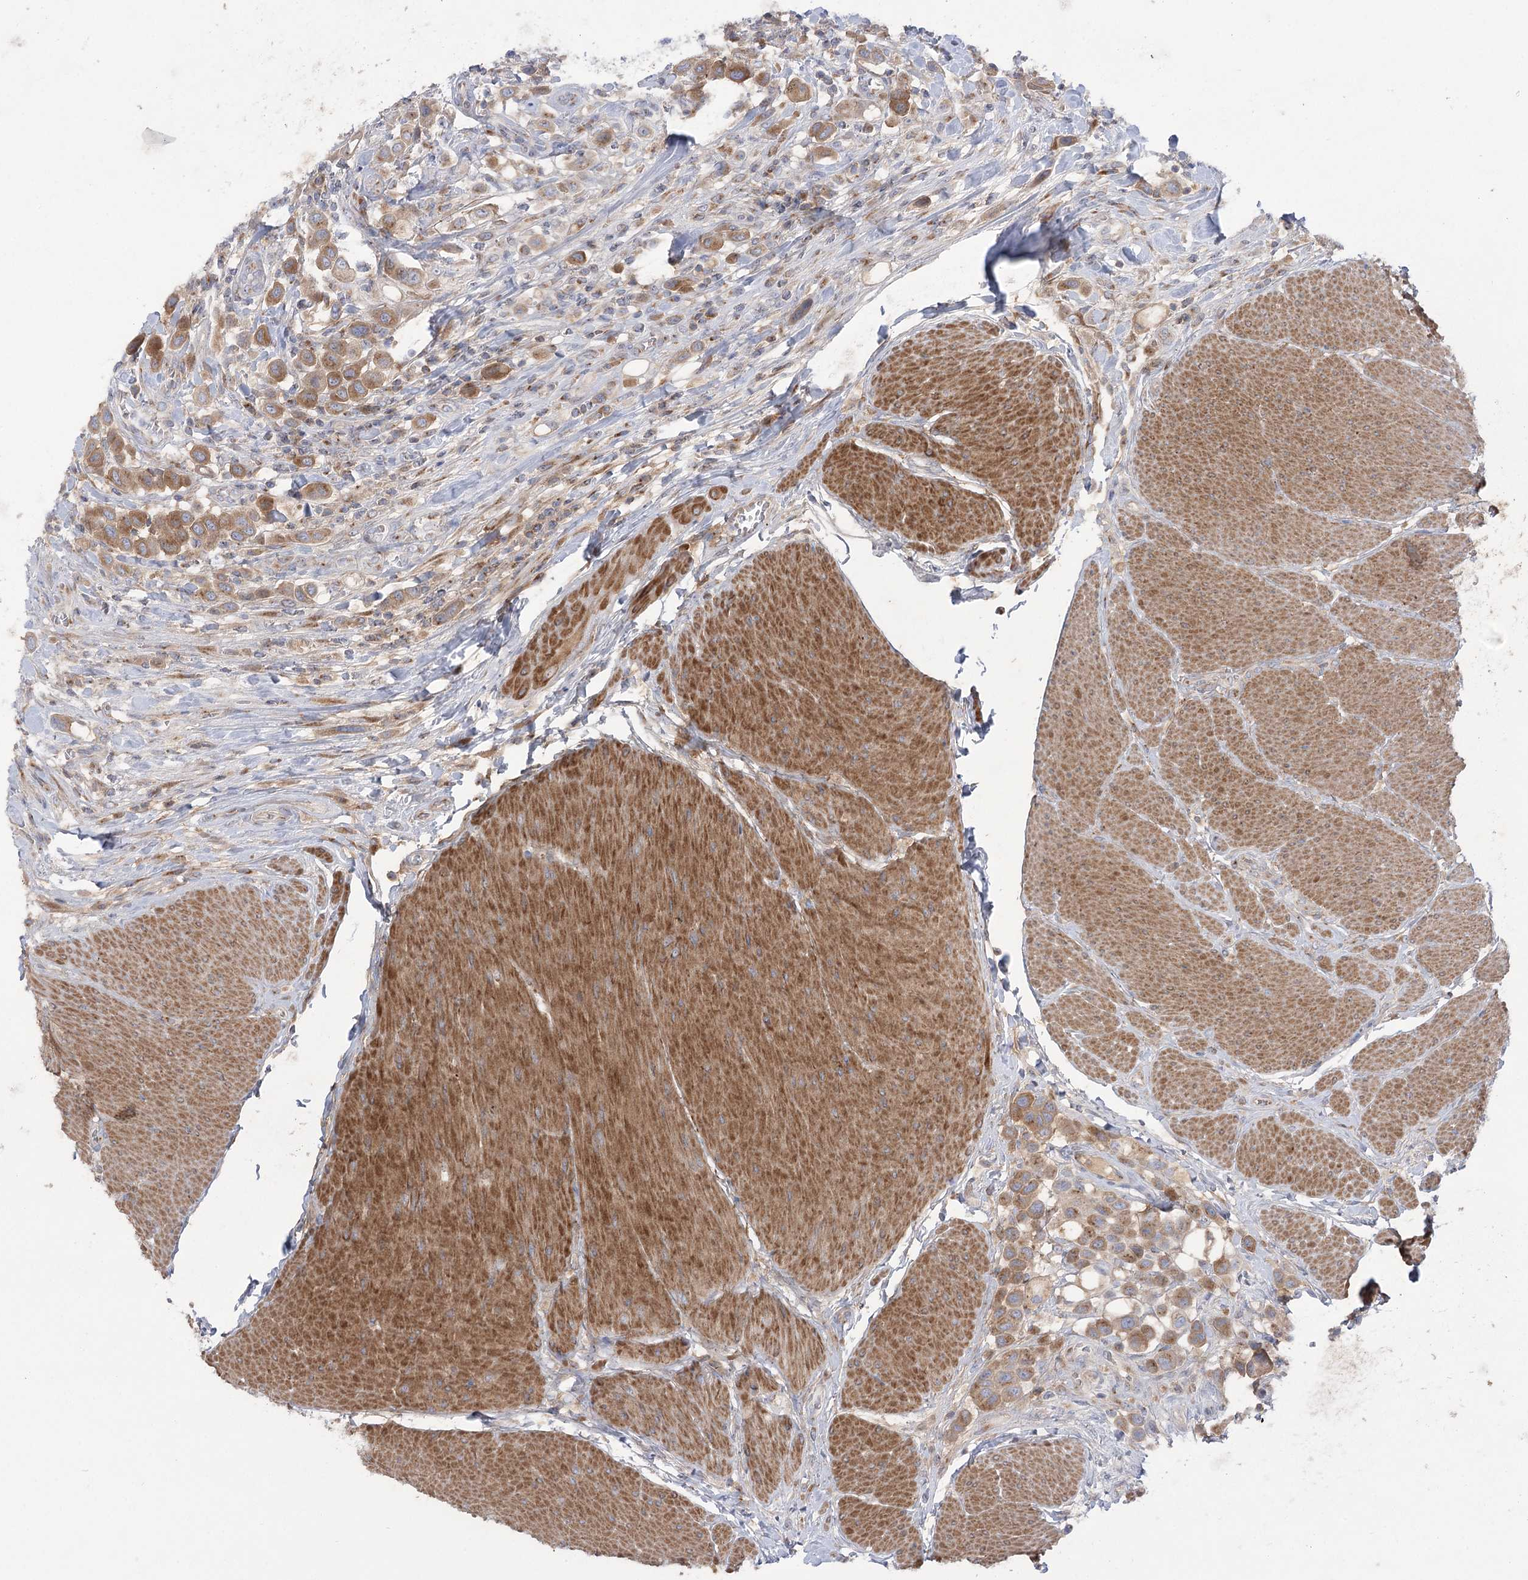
{"staining": {"intensity": "moderate", "quantity": "25%-75%", "location": "cytoplasmic/membranous"}, "tissue": "urothelial cancer", "cell_type": "Tumor cells", "image_type": "cancer", "snomed": [{"axis": "morphology", "description": "Urothelial carcinoma, High grade"}, {"axis": "topography", "description": "Urinary bladder"}], "caption": "This image reveals IHC staining of urothelial carcinoma (high-grade), with medium moderate cytoplasmic/membranous positivity in about 25%-75% of tumor cells.", "gene": "GBF1", "patient": {"sex": "male", "age": 50}}